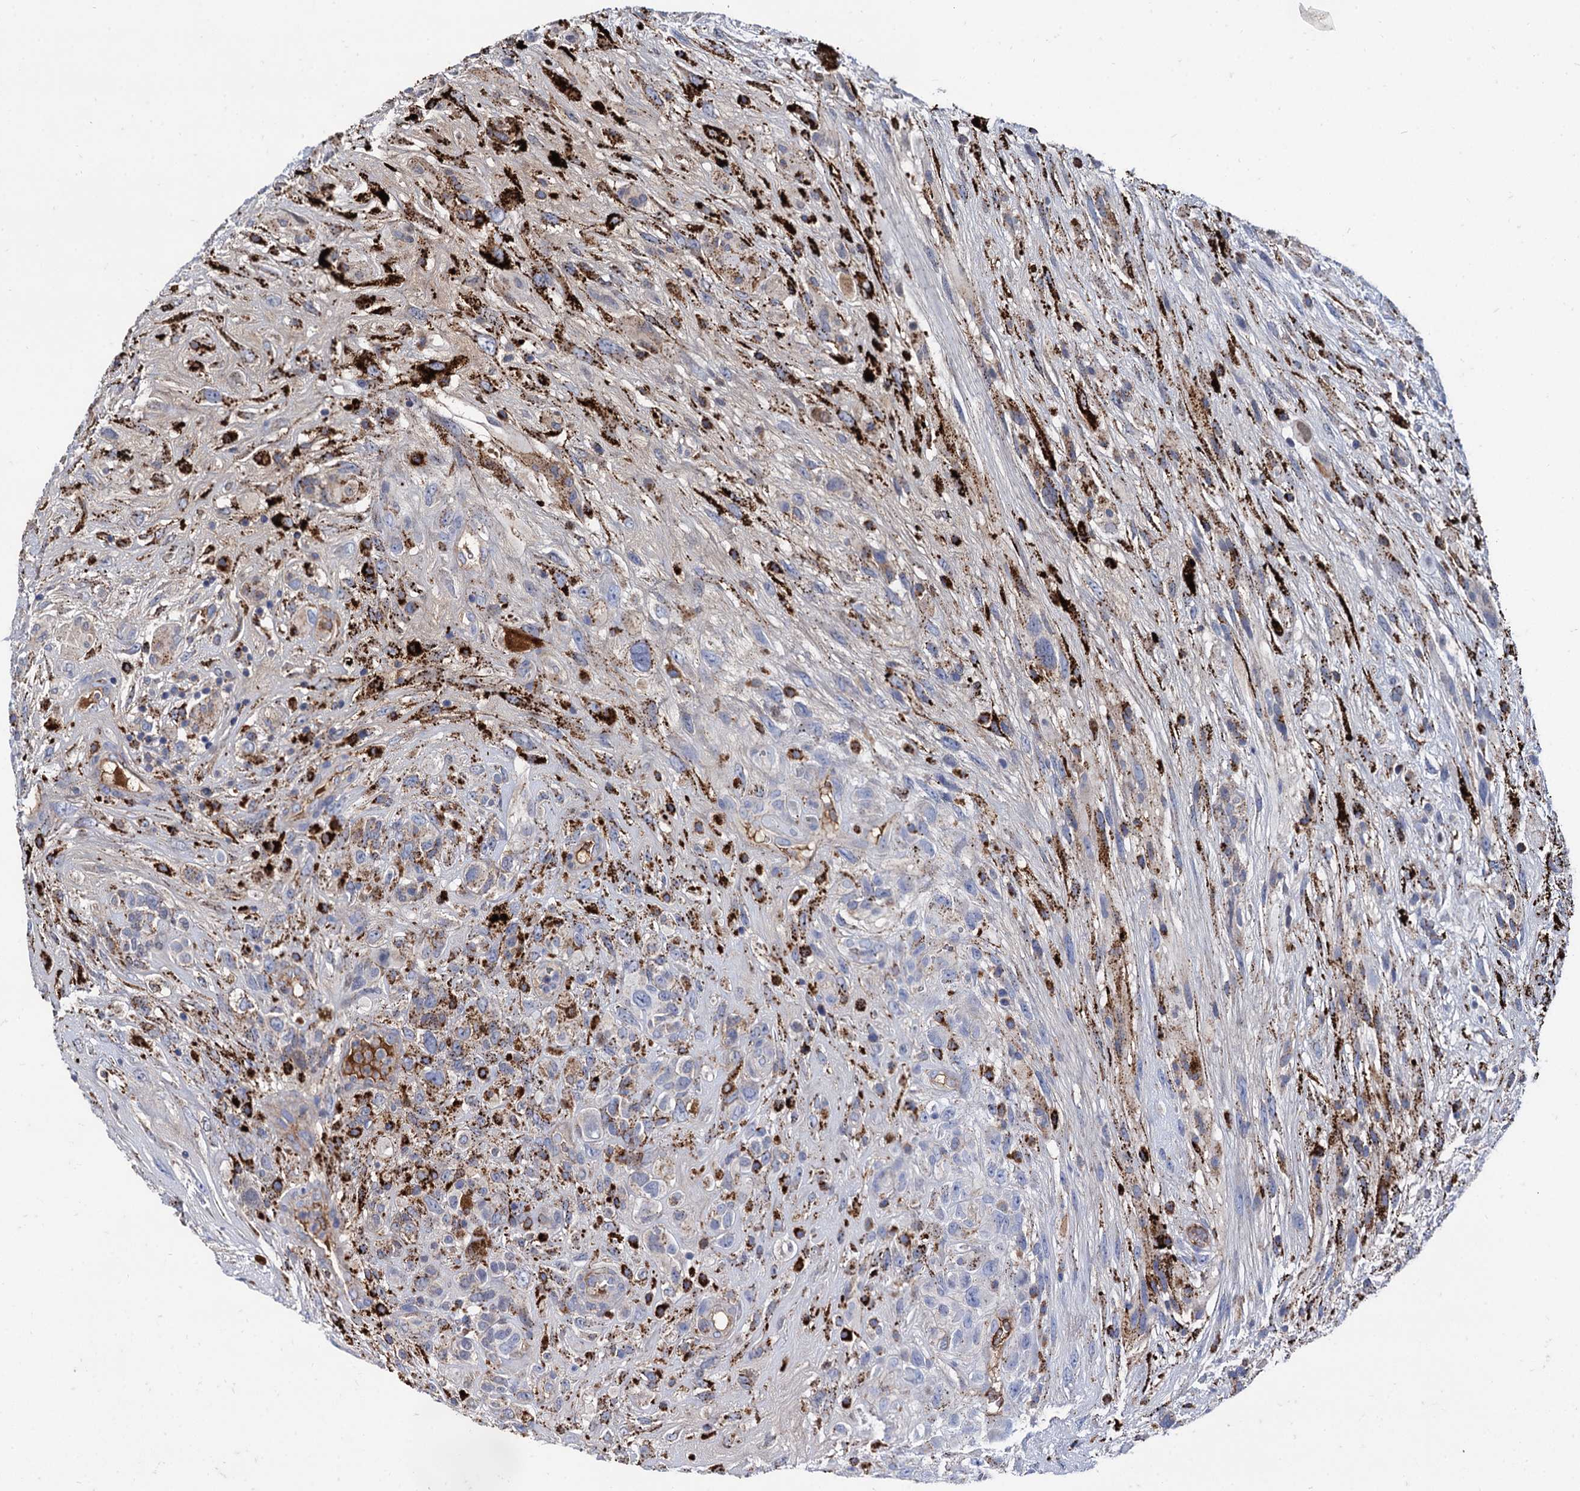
{"staining": {"intensity": "moderate", "quantity": "<25%", "location": "cytoplasmic/membranous"}, "tissue": "glioma", "cell_type": "Tumor cells", "image_type": "cancer", "snomed": [{"axis": "morphology", "description": "Glioma, malignant, High grade"}, {"axis": "topography", "description": "Brain"}], "caption": "This micrograph demonstrates malignant glioma (high-grade) stained with immunohistochemistry to label a protein in brown. The cytoplasmic/membranous of tumor cells show moderate positivity for the protein. Nuclei are counter-stained blue.", "gene": "APOD", "patient": {"sex": "male", "age": 61}}